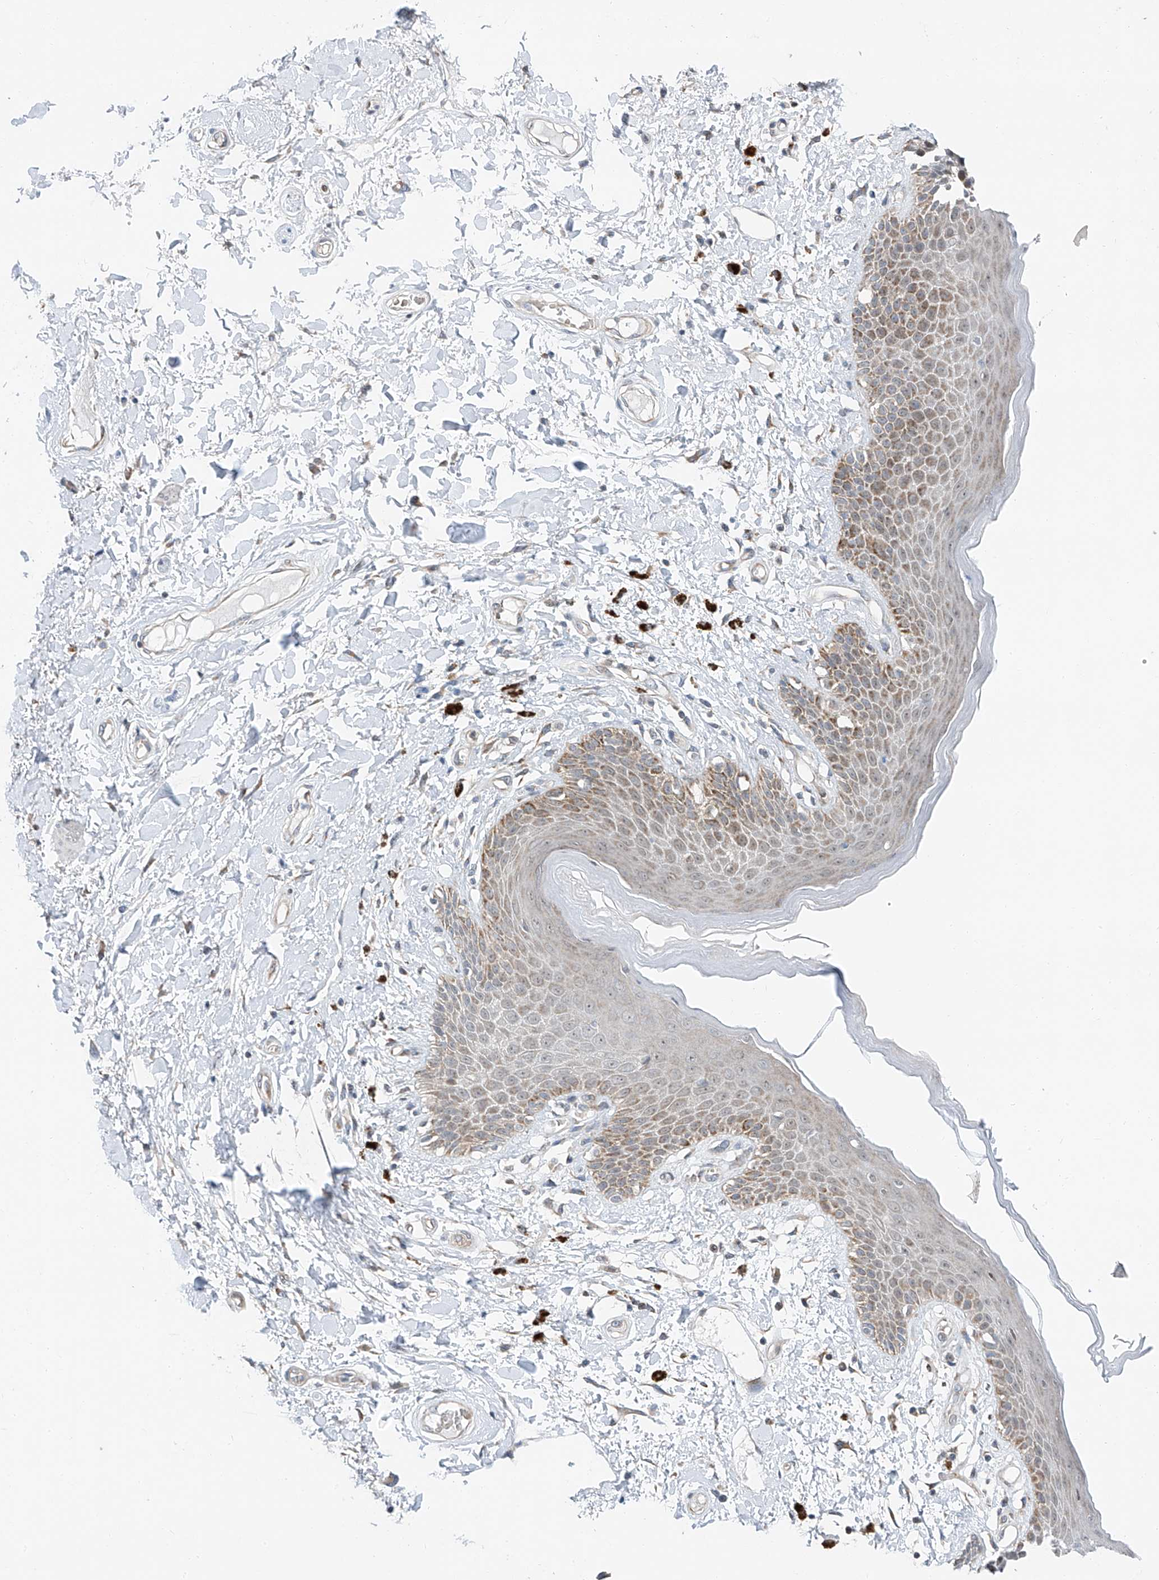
{"staining": {"intensity": "moderate", "quantity": "<25%", "location": "cytoplasmic/membranous,nuclear"}, "tissue": "skin", "cell_type": "Epidermal cells", "image_type": "normal", "snomed": [{"axis": "morphology", "description": "Normal tissue, NOS"}, {"axis": "topography", "description": "Anal"}], "caption": "IHC micrograph of normal skin stained for a protein (brown), which exhibits low levels of moderate cytoplasmic/membranous,nuclear expression in about <25% of epidermal cells.", "gene": "CLDND1", "patient": {"sex": "female", "age": 78}}